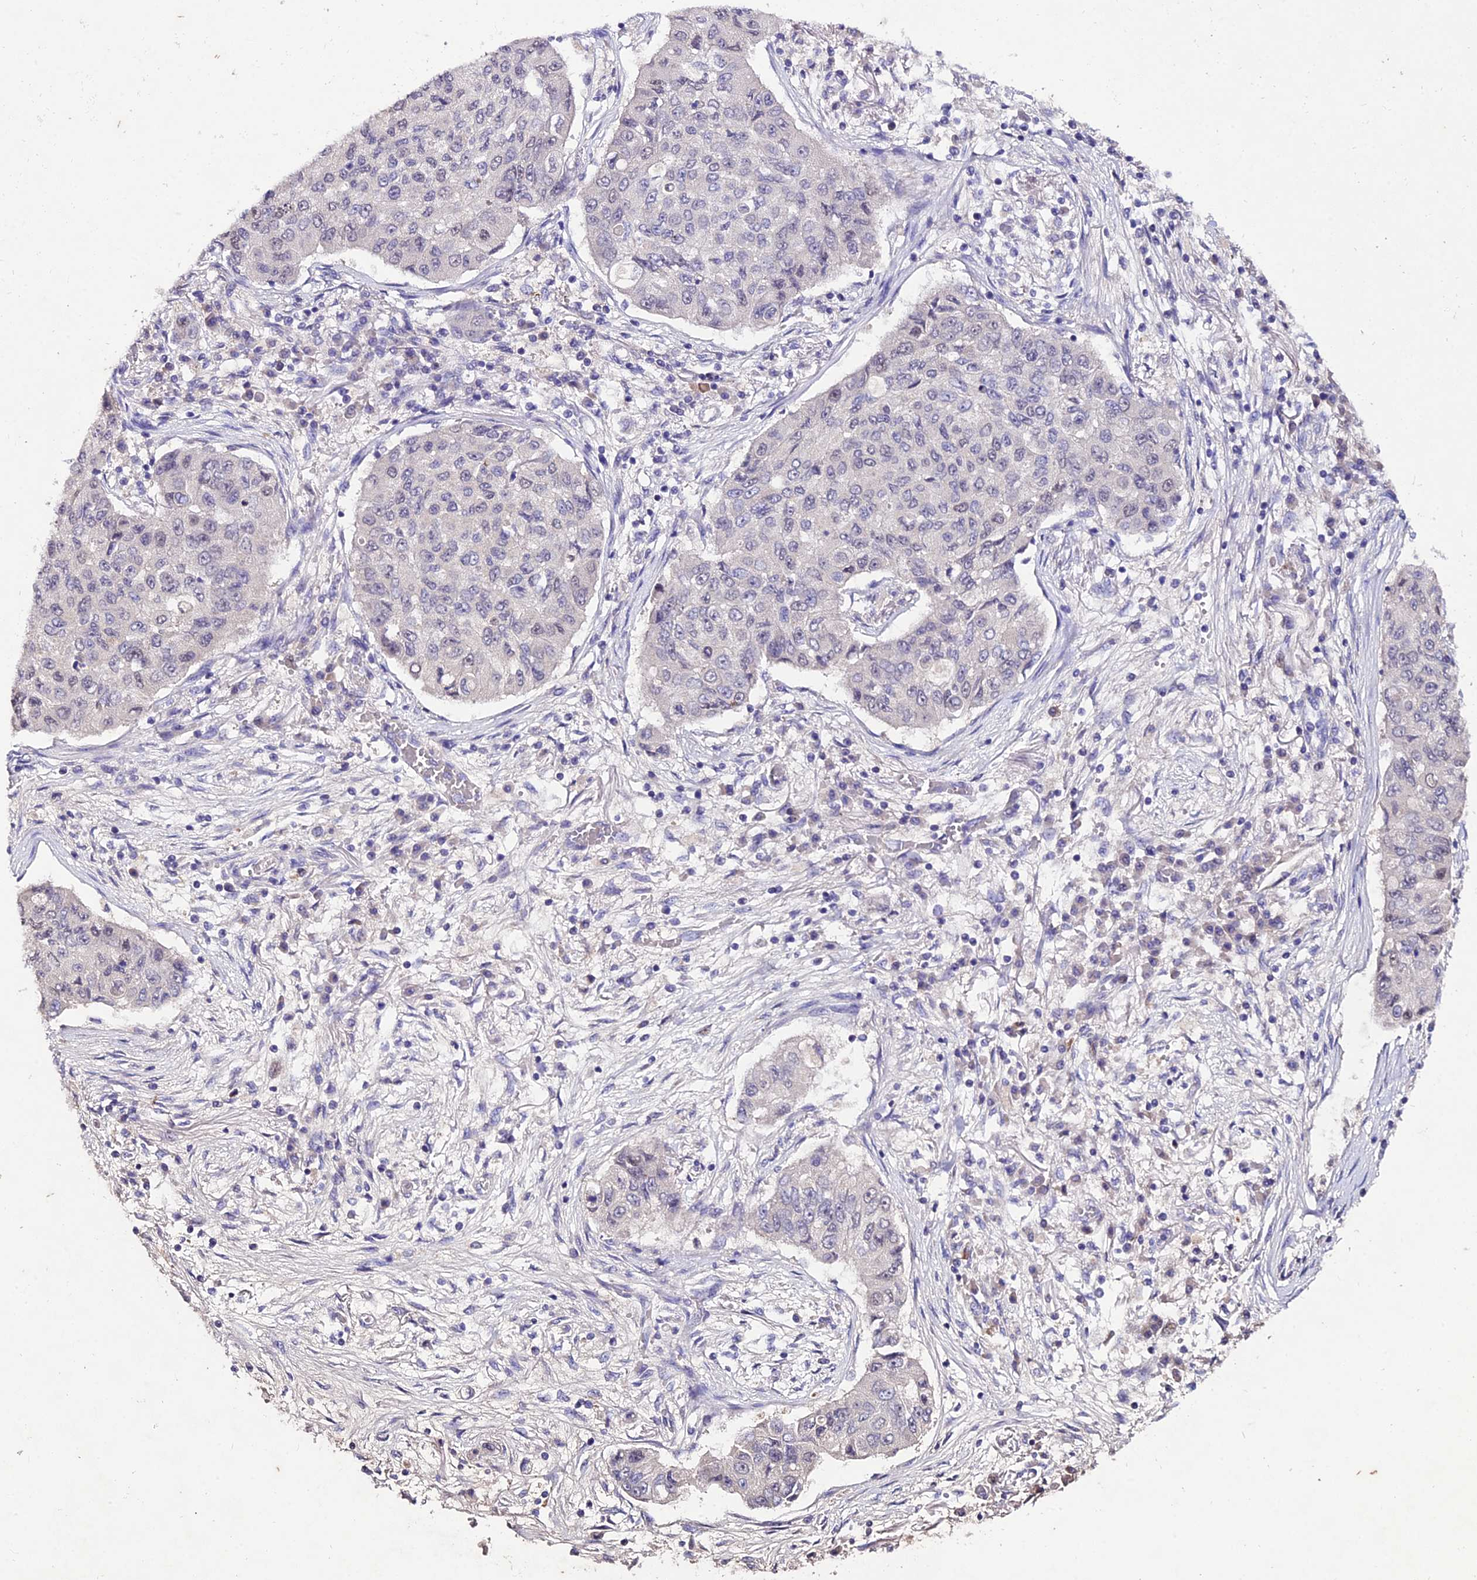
{"staining": {"intensity": "negative", "quantity": "none", "location": "none"}, "tissue": "lung cancer", "cell_type": "Tumor cells", "image_type": "cancer", "snomed": [{"axis": "morphology", "description": "Squamous cell carcinoma, NOS"}, {"axis": "topography", "description": "Lung"}], "caption": "Tumor cells are negative for protein expression in human lung cancer (squamous cell carcinoma).", "gene": "LGALS7", "patient": {"sex": "male", "age": 74}}